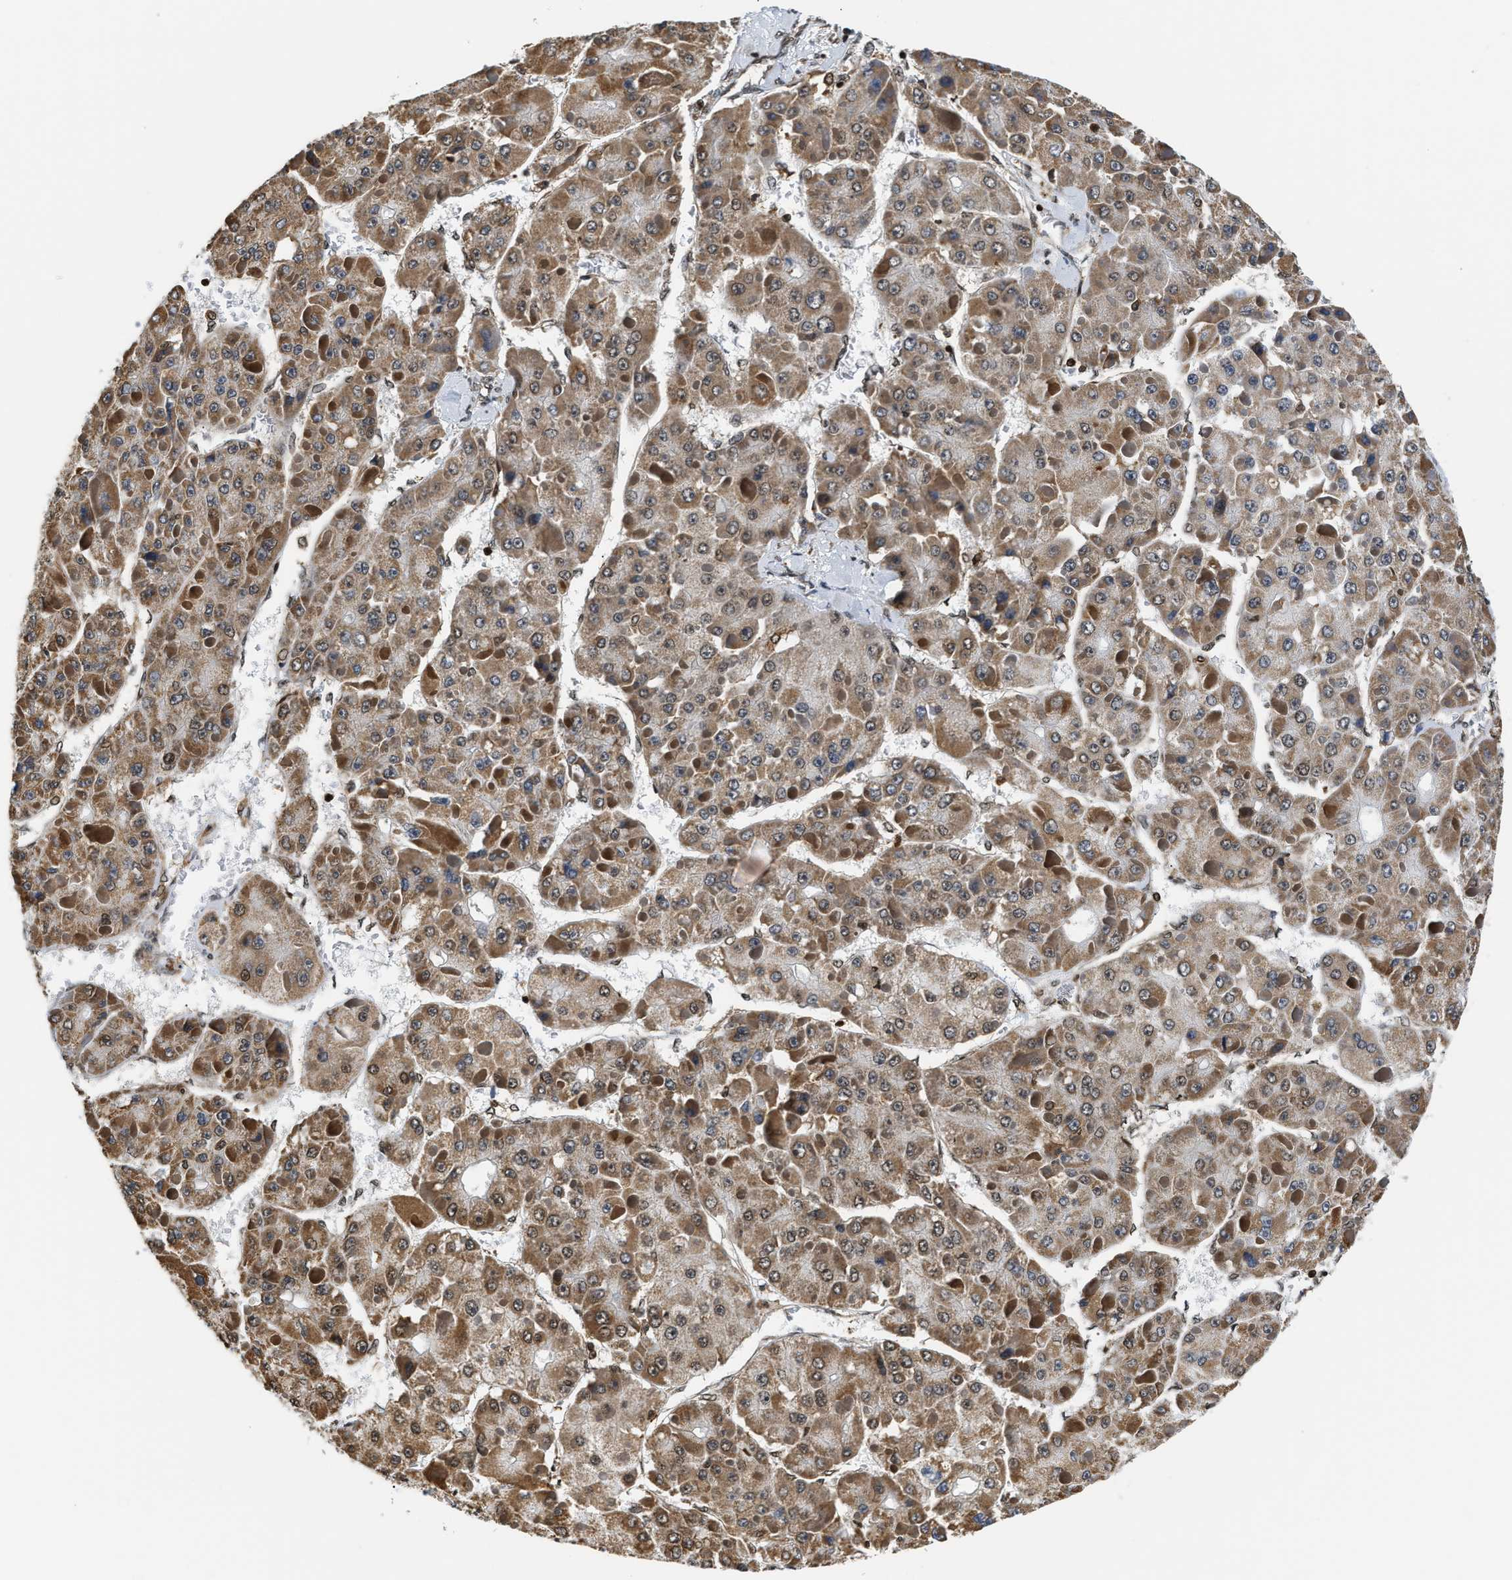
{"staining": {"intensity": "moderate", "quantity": ">75%", "location": "cytoplasmic/membranous"}, "tissue": "liver cancer", "cell_type": "Tumor cells", "image_type": "cancer", "snomed": [{"axis": "morphology", "description": "Carcinoma, Hepatocellular, NOS"}, {"axis": "topography", "description": "Liver"}], "caption": "An IHC histopathology image of tumor tissue is shown. Protein staining in brown highlights moderate cytoplasmic/membranous positivity in liver hepatocellular carcinoma within tumor cells.", "gene": "STK10", "patient": {"sex": "female", "age": 73}}